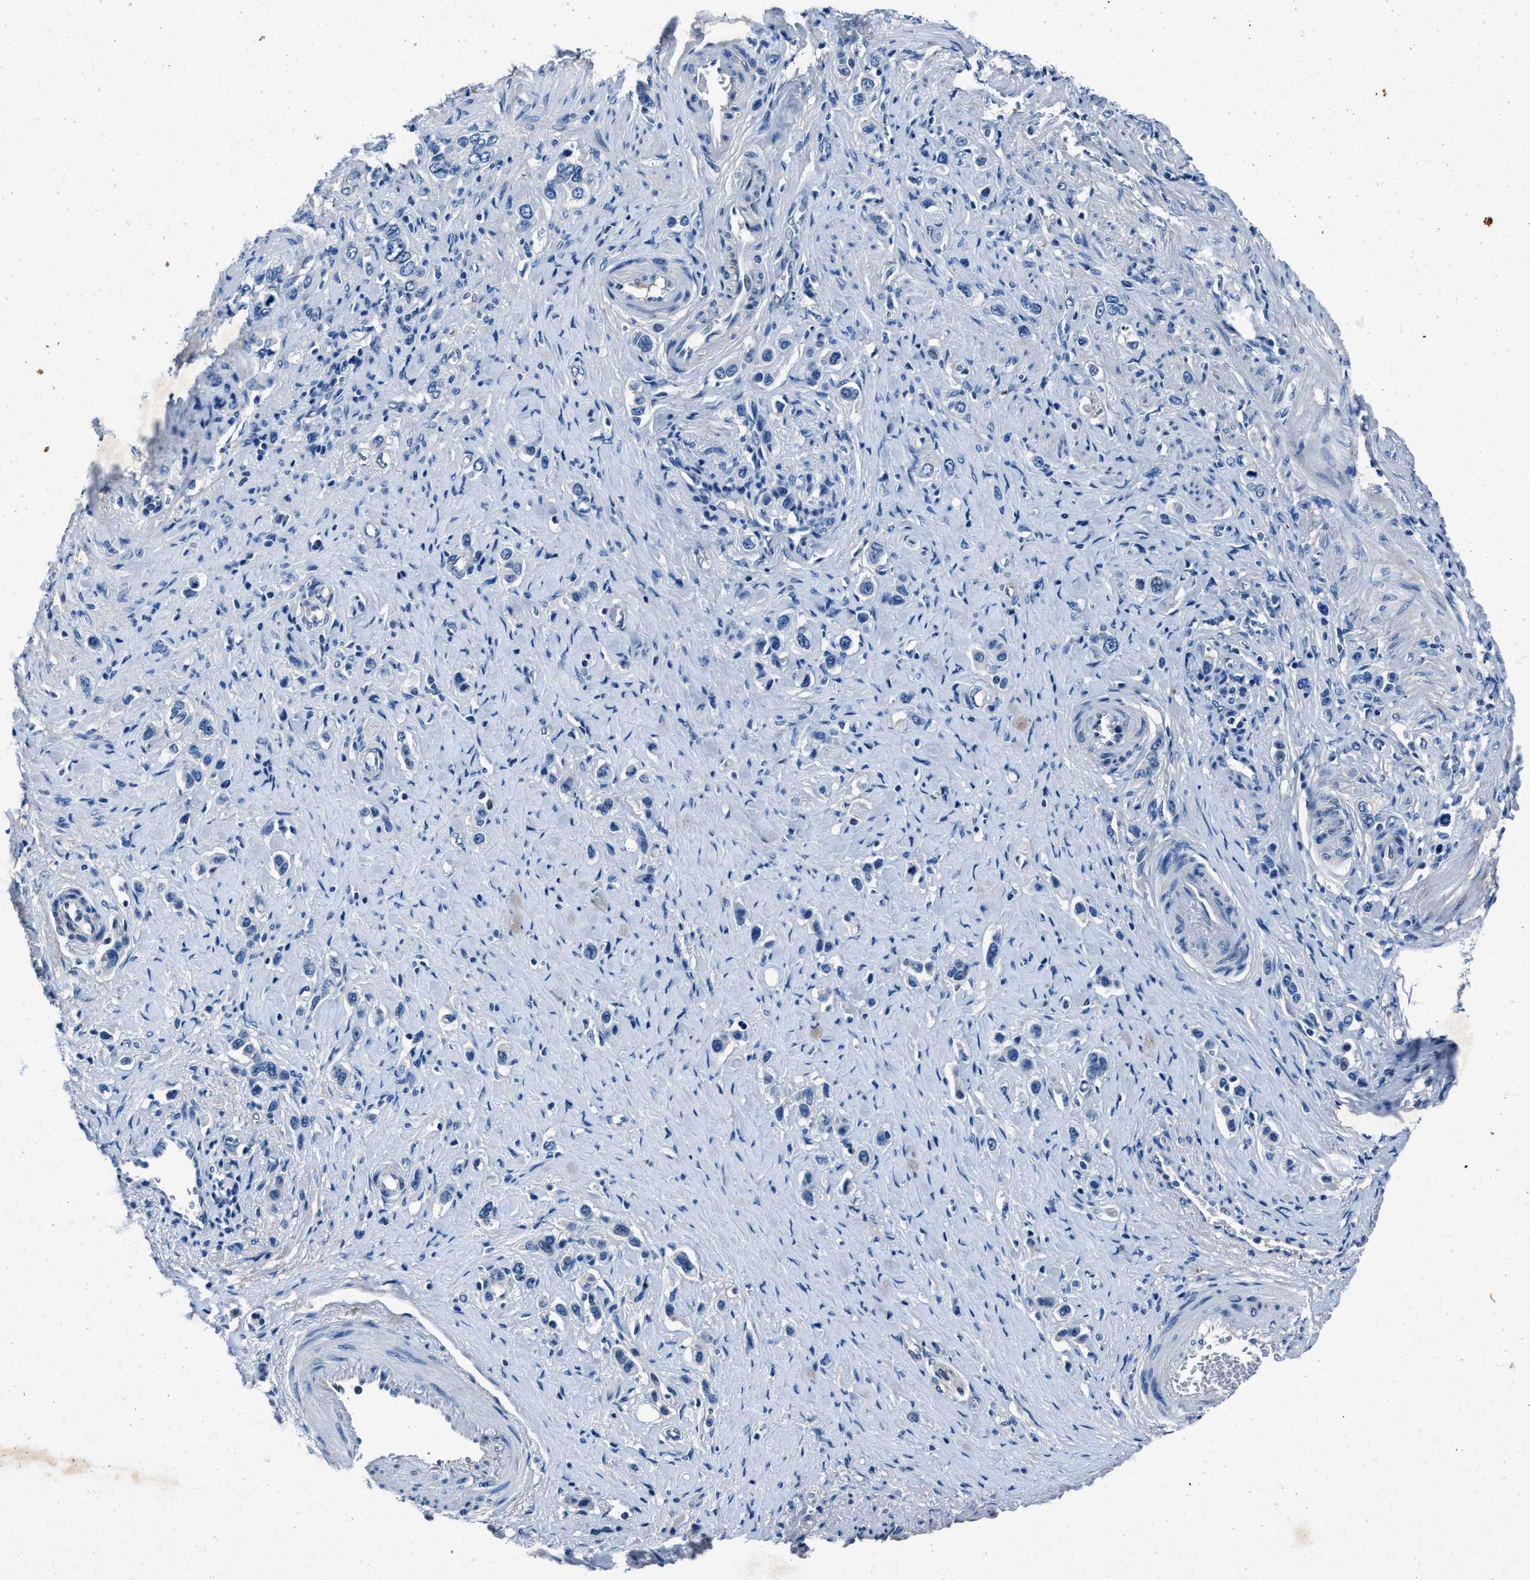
{"staining": {"intensity": "negative", "quantity": "none", "location": "none"}, "tissue": "stomach cancer", "cell_type": "Tumor cells", "image_type": "cancer", "snomed": [{"axis": "morphology", "description": "Adenocarcinoma, NOS"}, {"axis": "topography", "description": "Stomach"}], "caption": "Stomach cancer (adenocarcinoma) stained for a protein using immunohistochemistry exhibits no staining tumor cells.", "gene": "NACAD", "patient": {"sex": "female", "age": 65}}